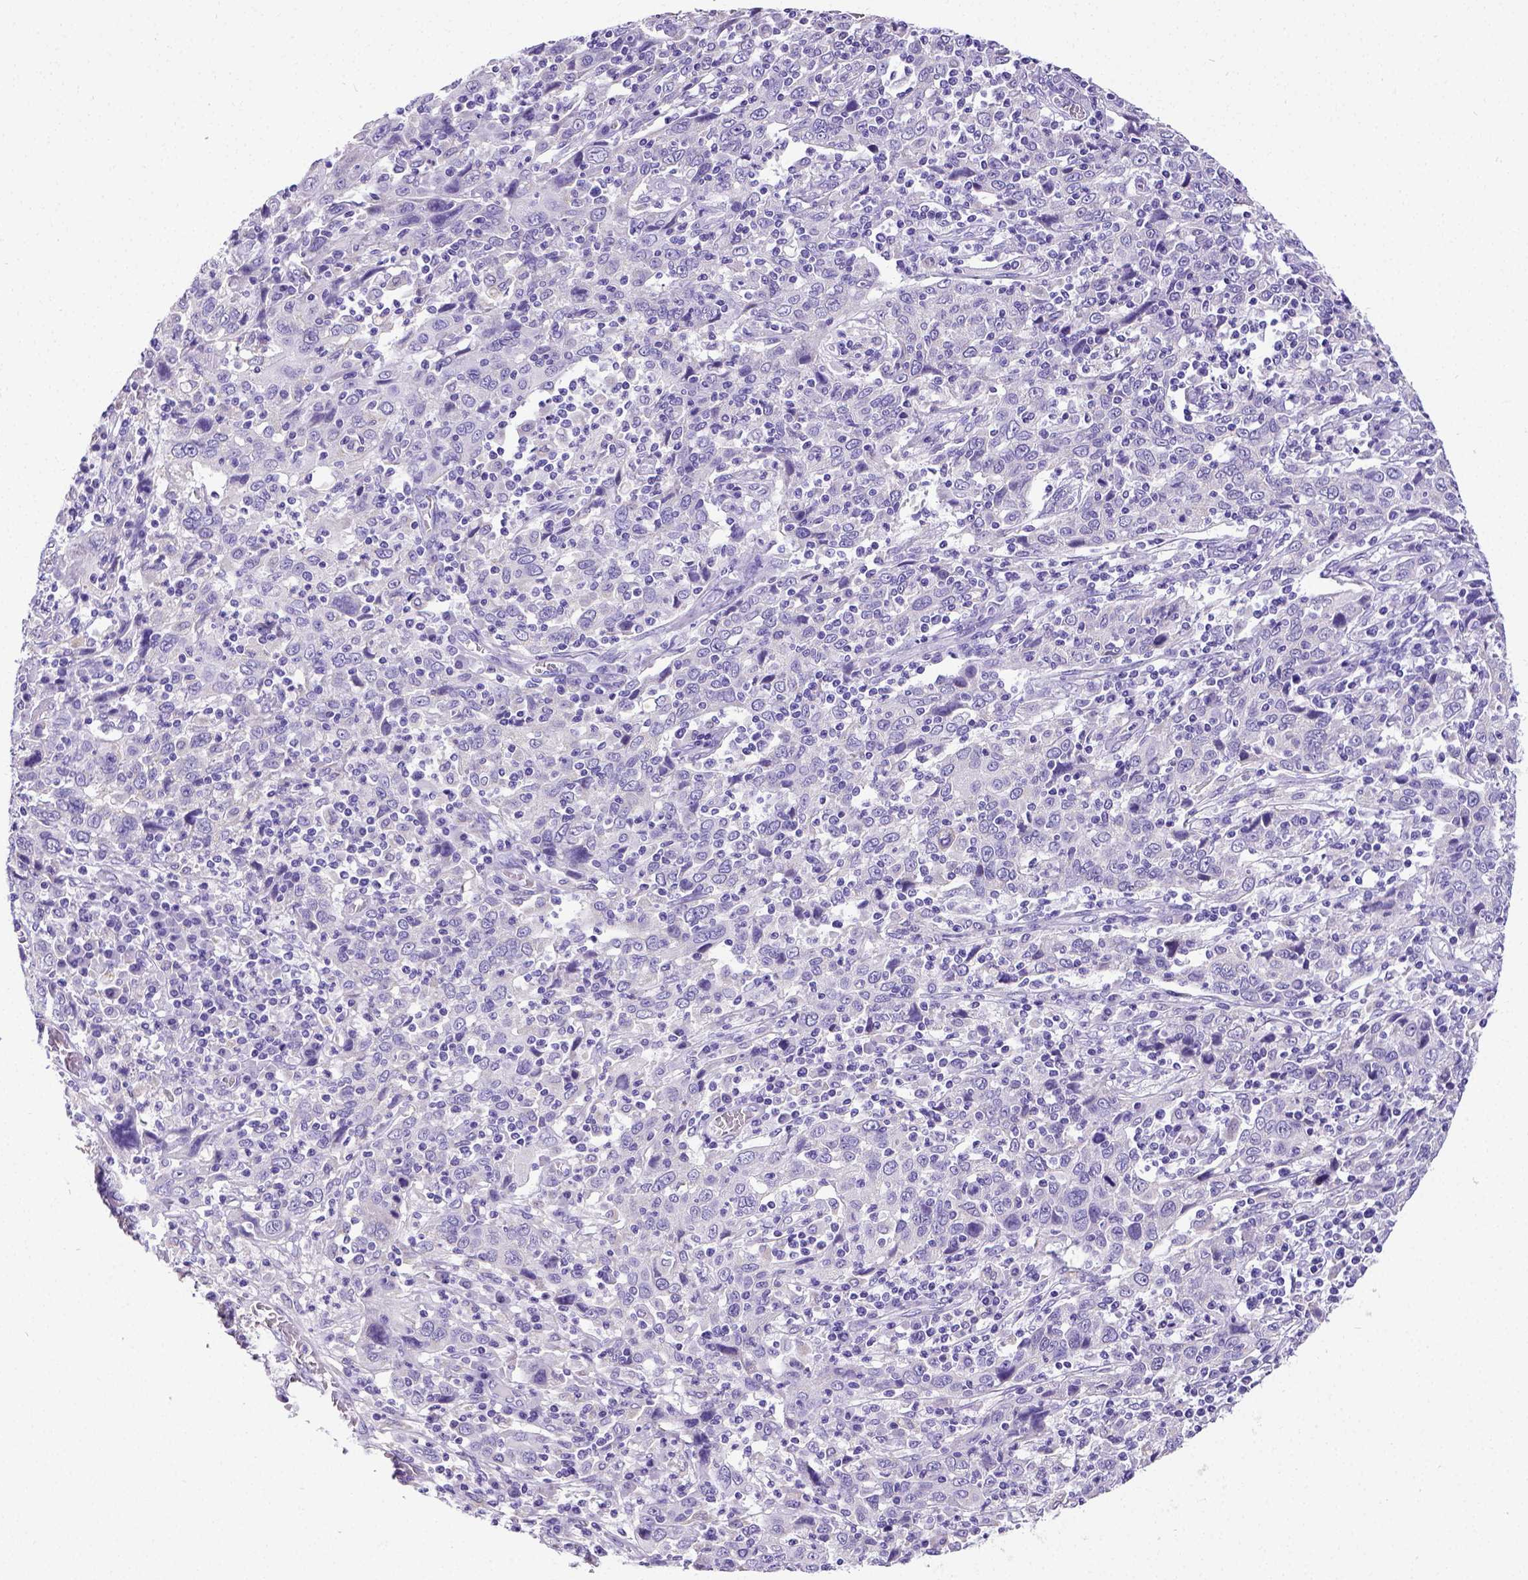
{"staining": {"intensity": "negative", "quantity": "none", "location": "none"}, "tissue": "cervical cancer", "cell_type": "Tumor cells", "image_type": "cancer", "snomed": [{"axis": "morphology", "description": "Squamous cell carcinoma, NOS"}, {"axis": "topography", "description": "Cervix"}], "caption": "Squamous cell carcinoma (cervical) stained for a protein using immunohistochemistry demonstrates no expression tumor cells.", "gene": "SATB2", "patient": {"sex": "female", "age": 46}}